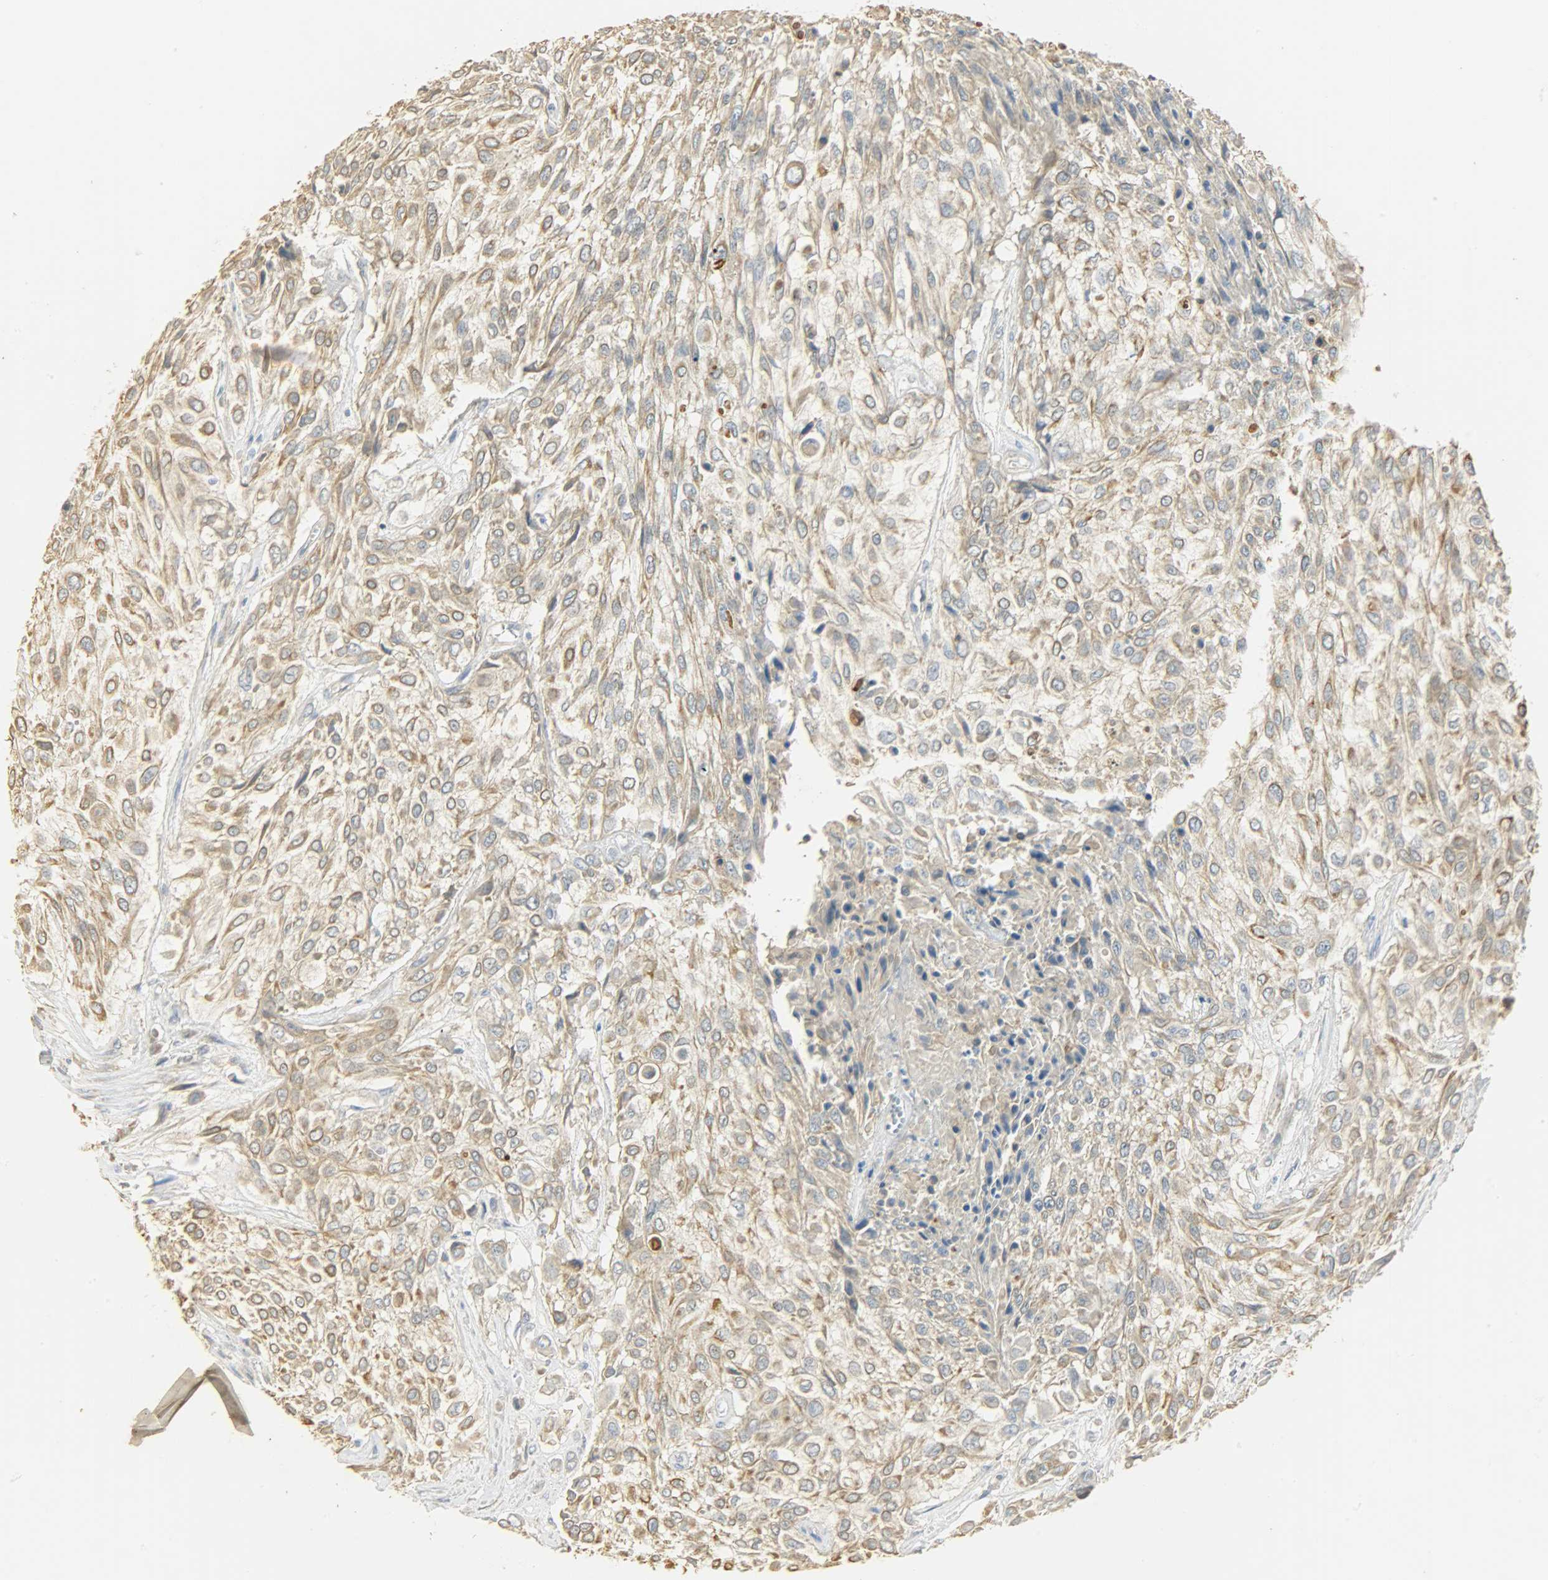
{"staining": {"intensity": "moderate", "quantity": ">75%", "location": "cytoplasmic/membranous"}, "tissue": "urothelial cancer", "cell_type": "Tumor cells", "image_type": "cancer", "snomed": [{"axis": "morphology", "description": "Urothelial carcinoma, High grade"}, {"axis": "topography", "description": "Urinary bladder"}], "caption": "This image shows immunohistochemistry (IHC) staining of urothelial cancer, with medium moderate cytoplasmic/membranous staining in approximately >75% of tumor cells.", "gene": "USP13", "patient": {"sex": "male", "age": 57}}